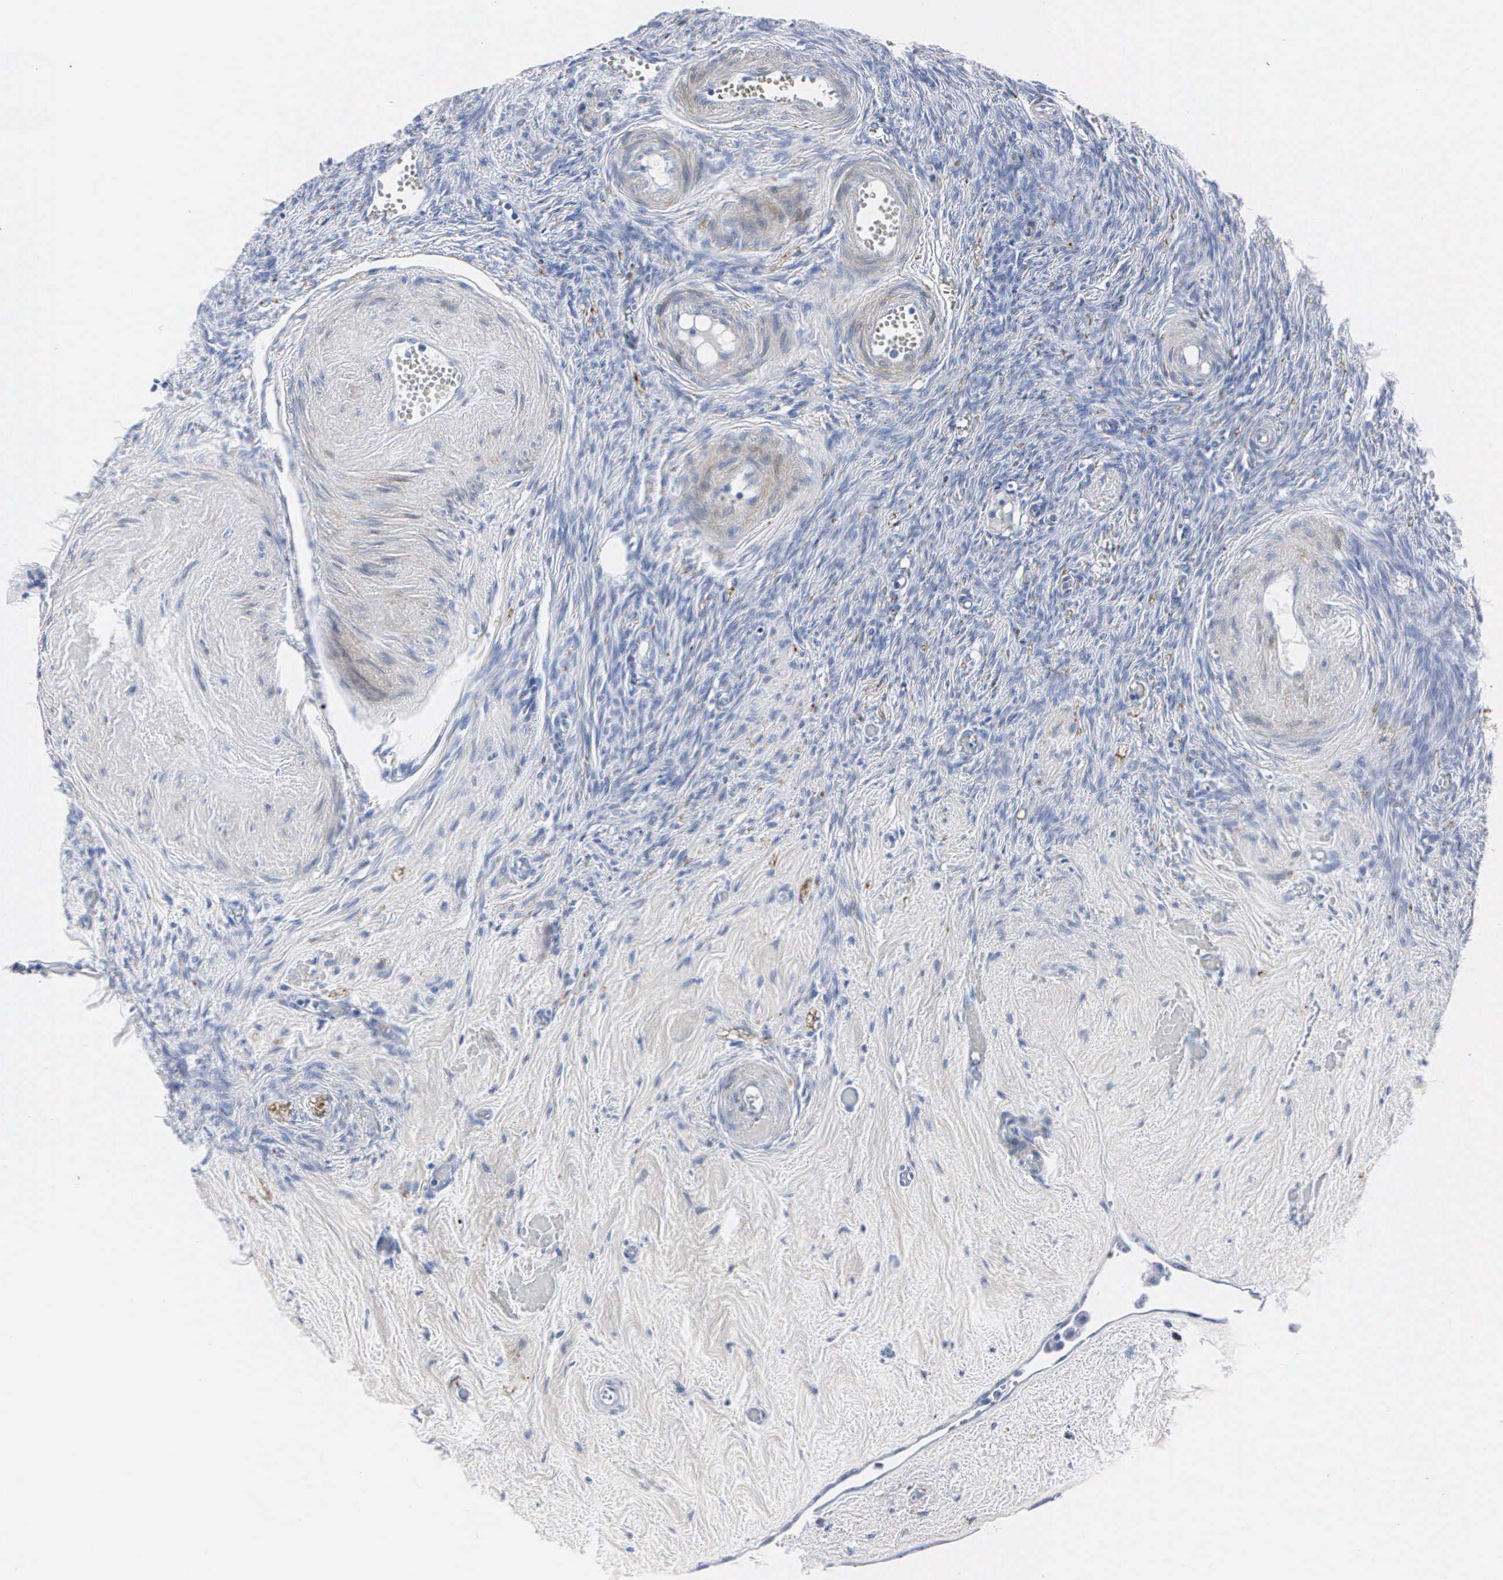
{"staining": {"intensity": "negative", "quantity": "none", "location": "none"}, "tissue": "ovary", "cell_type": "Follicle cells", "image_type": "normal", "snomed": [{"axis": "morphology", "description": "Normal tissue, NOS"}, {"axis": "topography", "description": "Ovary"}], "caption": "DAB (3,3'-diaminobenzidine) immunohistochemical staining of benign ovary reveals no significant positivity in follicle cells. (DAB immunohistochemistry (IHC) visualized using brightfield microscopy, high magnification).", "gene": "ENO2", "patient": {"sex": "female", "age": 63}}